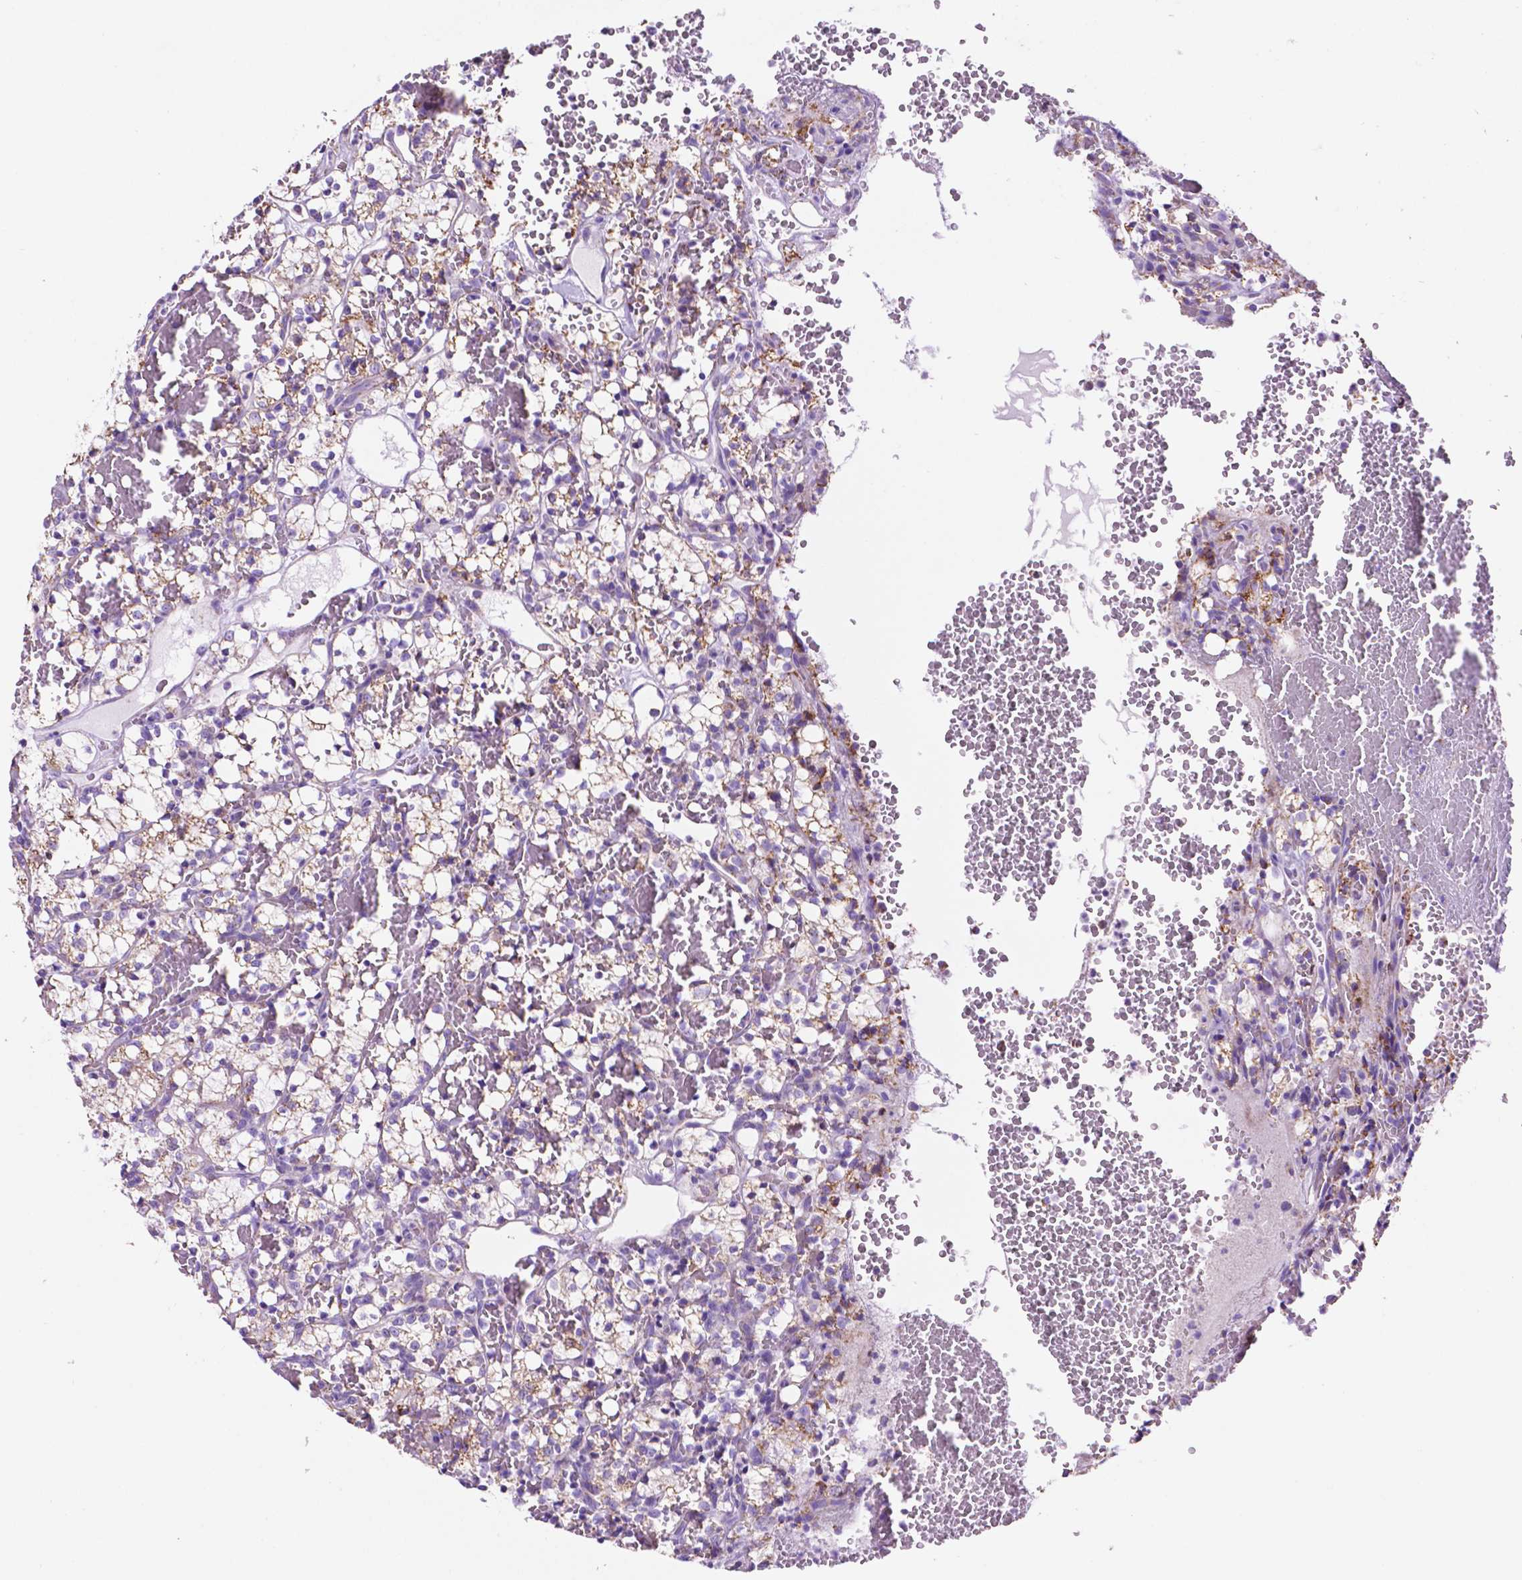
{"staining": {"intensity": "weak", "quantity": "25%-75%", "location": "cytoplasmic/membranous"}, "tissue": "renal cancer", "cell_type": "Tumor cells", "image_type": "cancer", "snomed": [{"axis": "morphology", "description": "Adenocarcinoma, NOS"}, {"axis": "topography", "description": "Kidney"}], "caption": "IHC (DAB (3,3'-diaminobenzidine)) staining of human renal cancer shows weak cytoplasmic/membranous protein expression in about 25%-75% of tumor cells.", "gene": "GDPD5", "patient": {"sex": "female", "age": 69}}